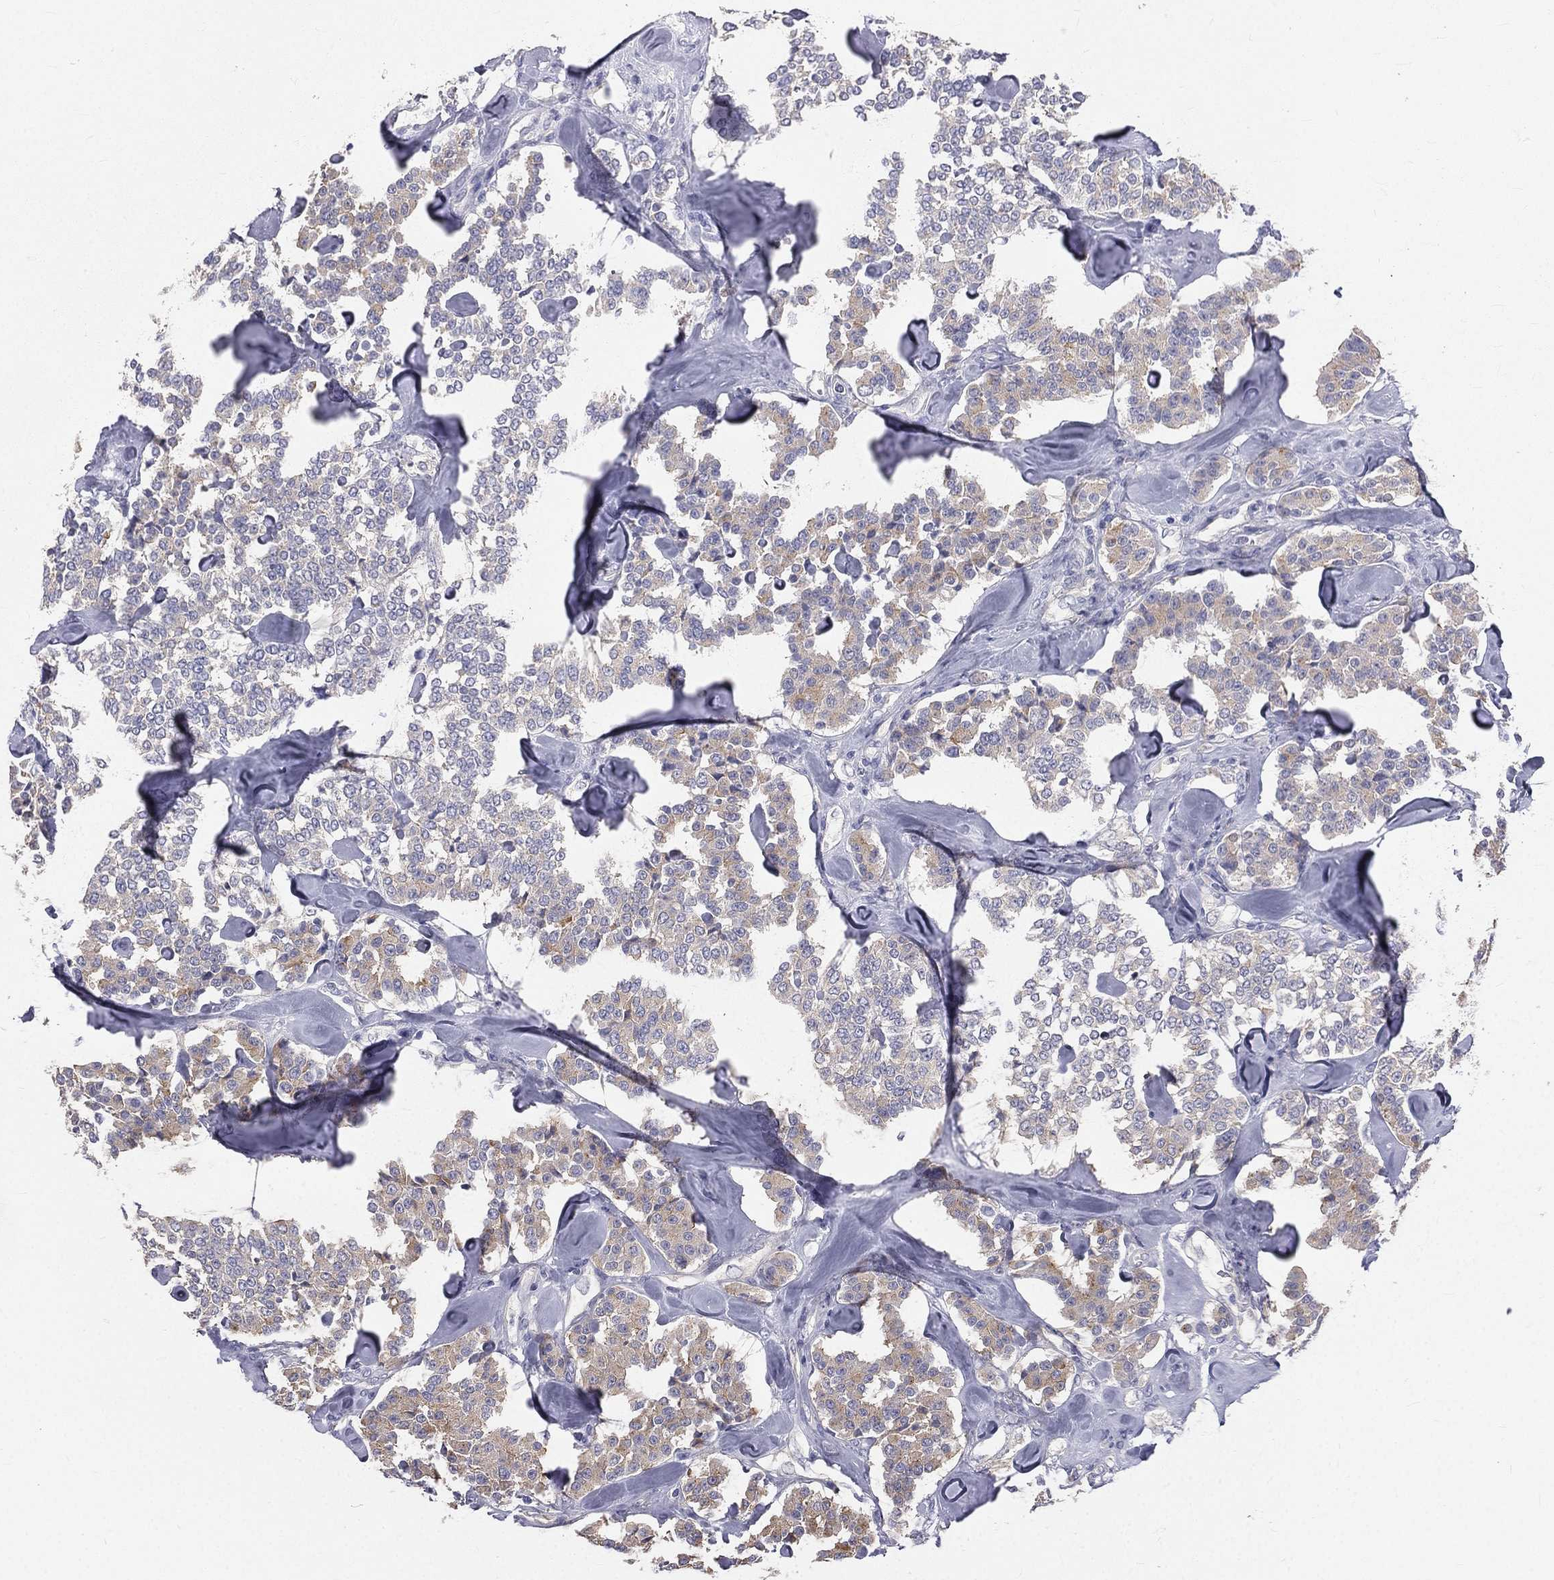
{"staining": {"intensity": "weak", "quantity": "25%-75%", "location": "cytoplasmic/membranous"}, "tissue": "carcinoid", "cell_type": "Tumor cells", "image_type": "cancer", "snomed": [{"axis": "morphology", "description": "Carcinoid, malignant, NOS"}, {"axis": "topography", "description": "Pancreas"}], "caption": "Protein expression analysis of carcinoid reveals weak cytoplasmic/membranous staining in about 25%-75% of tumor cells.", "gene": "MUC13", "patient": {"sex": "male", "age": 41}}